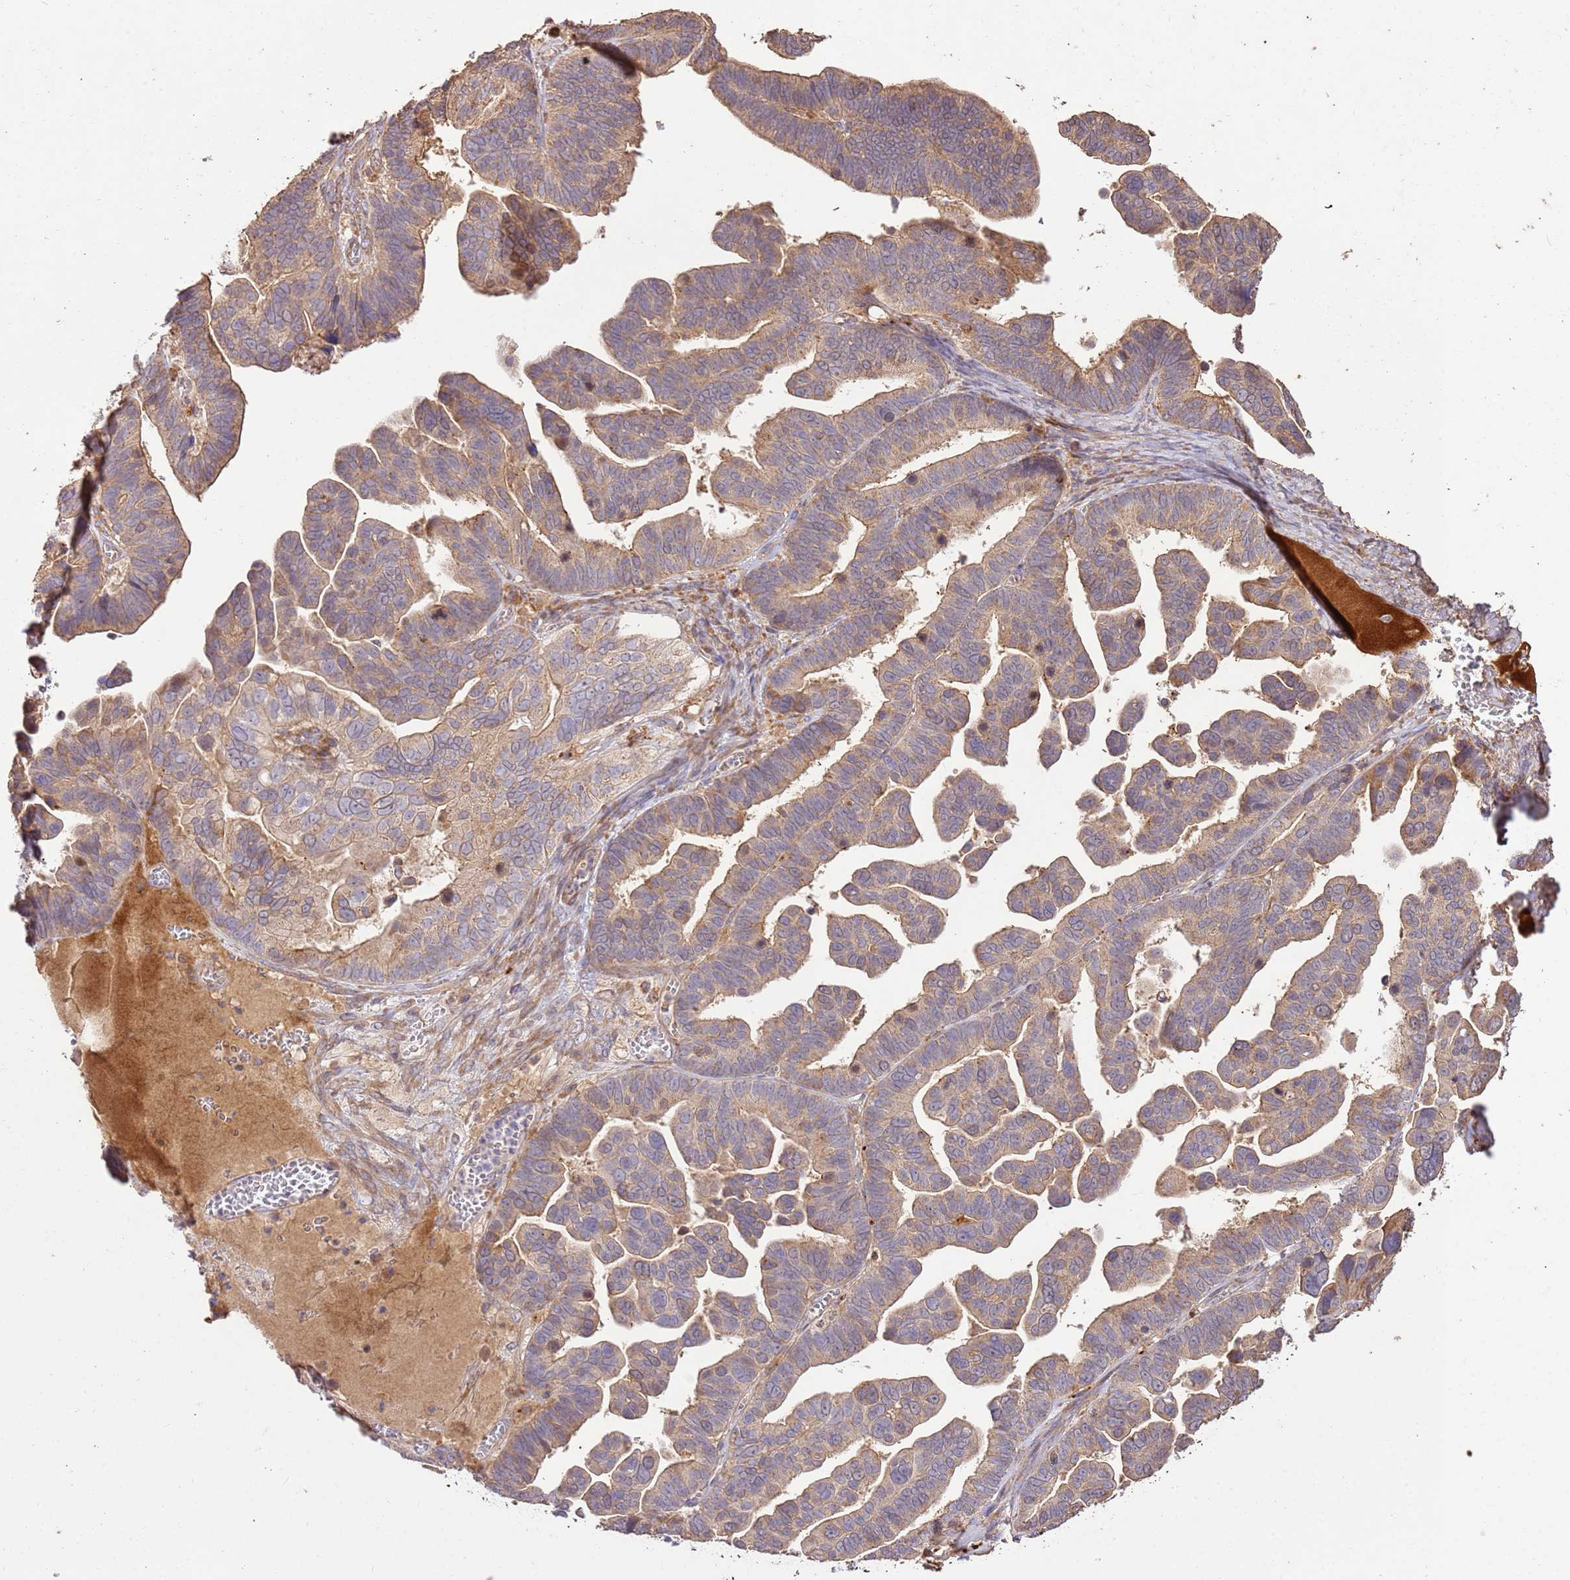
{"staining": {"intensity": "weak", "quantity": ">75%", "location": "cytoplasmic/membranous"}, "tissue": "ovarian cancer", "cell_type": "Tumor cells", "image_type": "cancer", "snomed": [{"axis": "morphology", "description": "Cystadenocarcinoma, serous, NOS"}, {"axis": "topography", "description": "Ovary"}], "caption": "This is a micrograph of immunohistochemistry staining of ovarian serous cystadenocarcinoma, which shows weak positivity in the cytoplasmic/membranous of tumor cells.", "gene": "CEP55", "patient": {"sex": "female", "age": 56}}